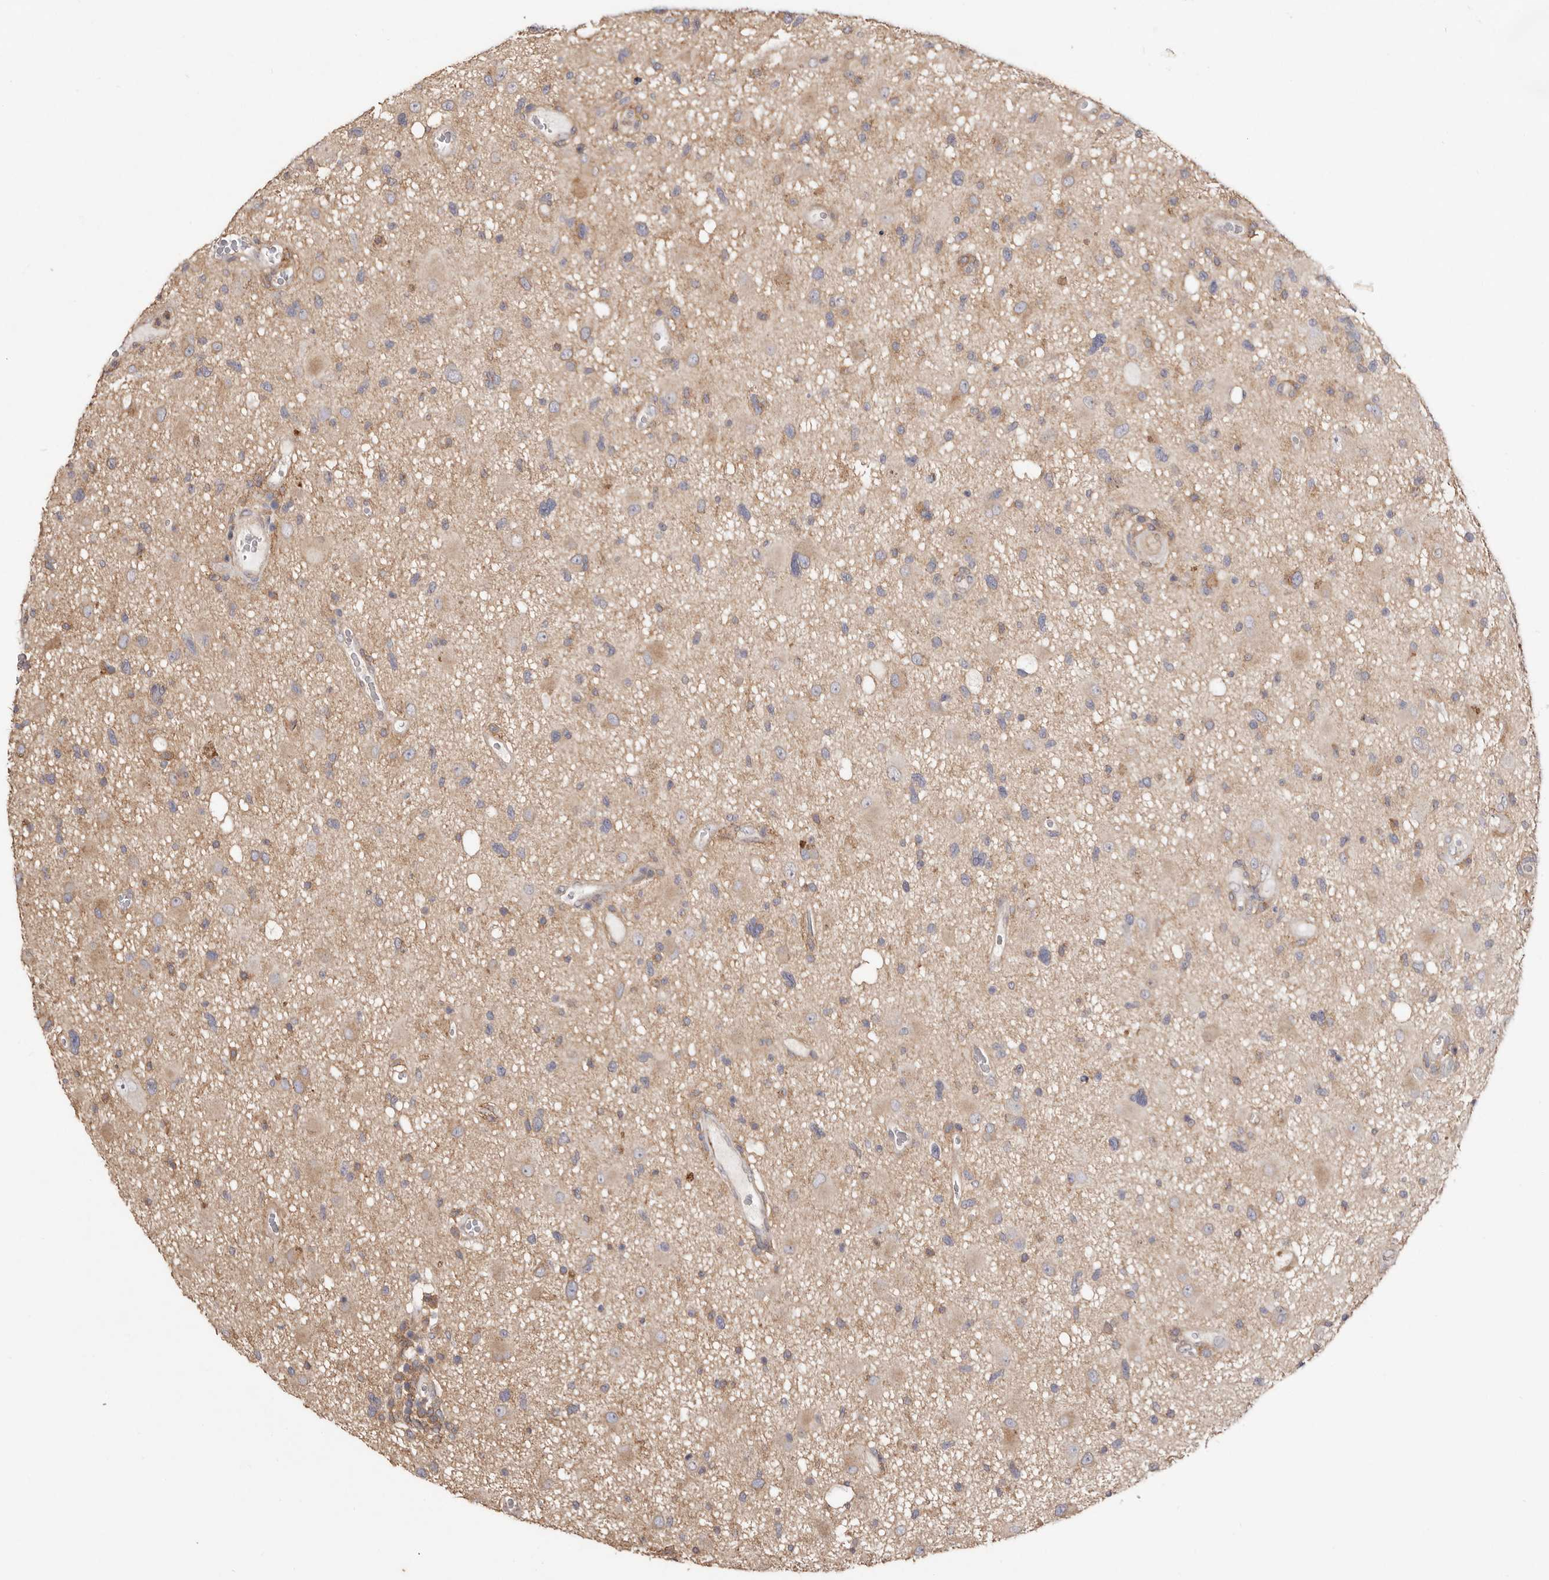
{"staining": {"intensity": "weak", "quantity": "25%-75%", "location": "cytoplasmic/membranous"}, "tissue": "glioma", "cell_type": "Tumor cells", "image_type": "cancer", "snomed": [{"axis": "morphology", "description": "Glioma, malignant, High grade"}, {"axis": "topography", "description": "Brain"}], "caption": "Weak cytoplasmic/membranous protein positivity is identified in approximately 25%-75% of tumor cells in high-grade glioma (malignant). The staining was performed using DAB, with brown indicating positive protein expression. Nuclei are stained blue with hematoxylin.", "gene": "LRRC25", "patient": {"sex": "male", "age": 33}}